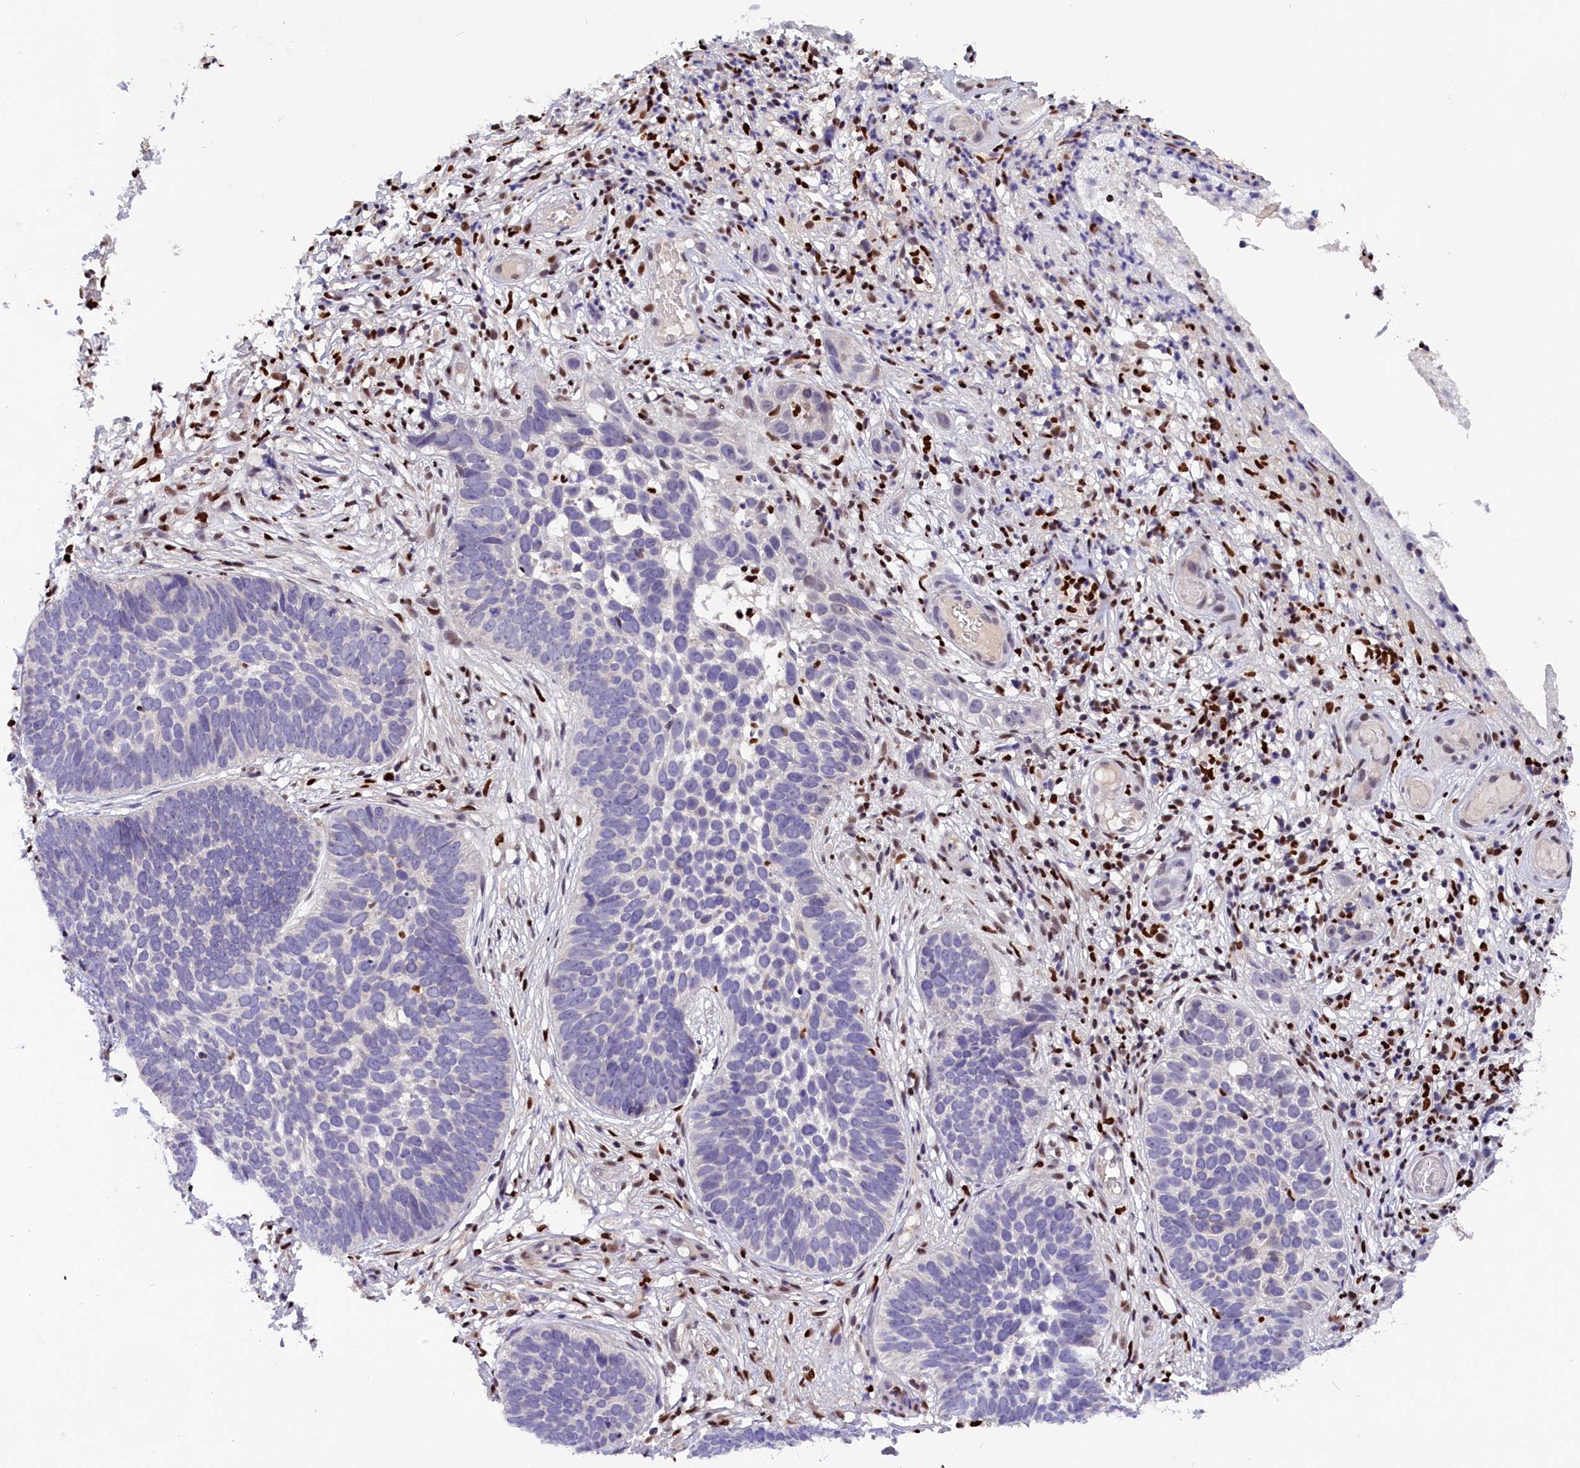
{"staining": {"intensity": "negative", "quantity": "none", "location": "none"}, "tissue": "skin cancer", "cell_type": "Tumor cells", "image_type": "cancer", "snomed": [{"axis": "morphology", "description": "Basal cell carcinoma"}, {"axis": "topography", "description": "Skin"}], "caption": "Tumor cells show no significant protein expression in skin basal cell carcinoma. The staining was performed using DAB (3,3'-diaminobenzidine) to visualize the protein expression in brown, while the nuclei were stained in blue with hematoxylin (Magnification: 20x).", "gene": "BTBD9", "patient": {"sex": "male", "age": 89}}